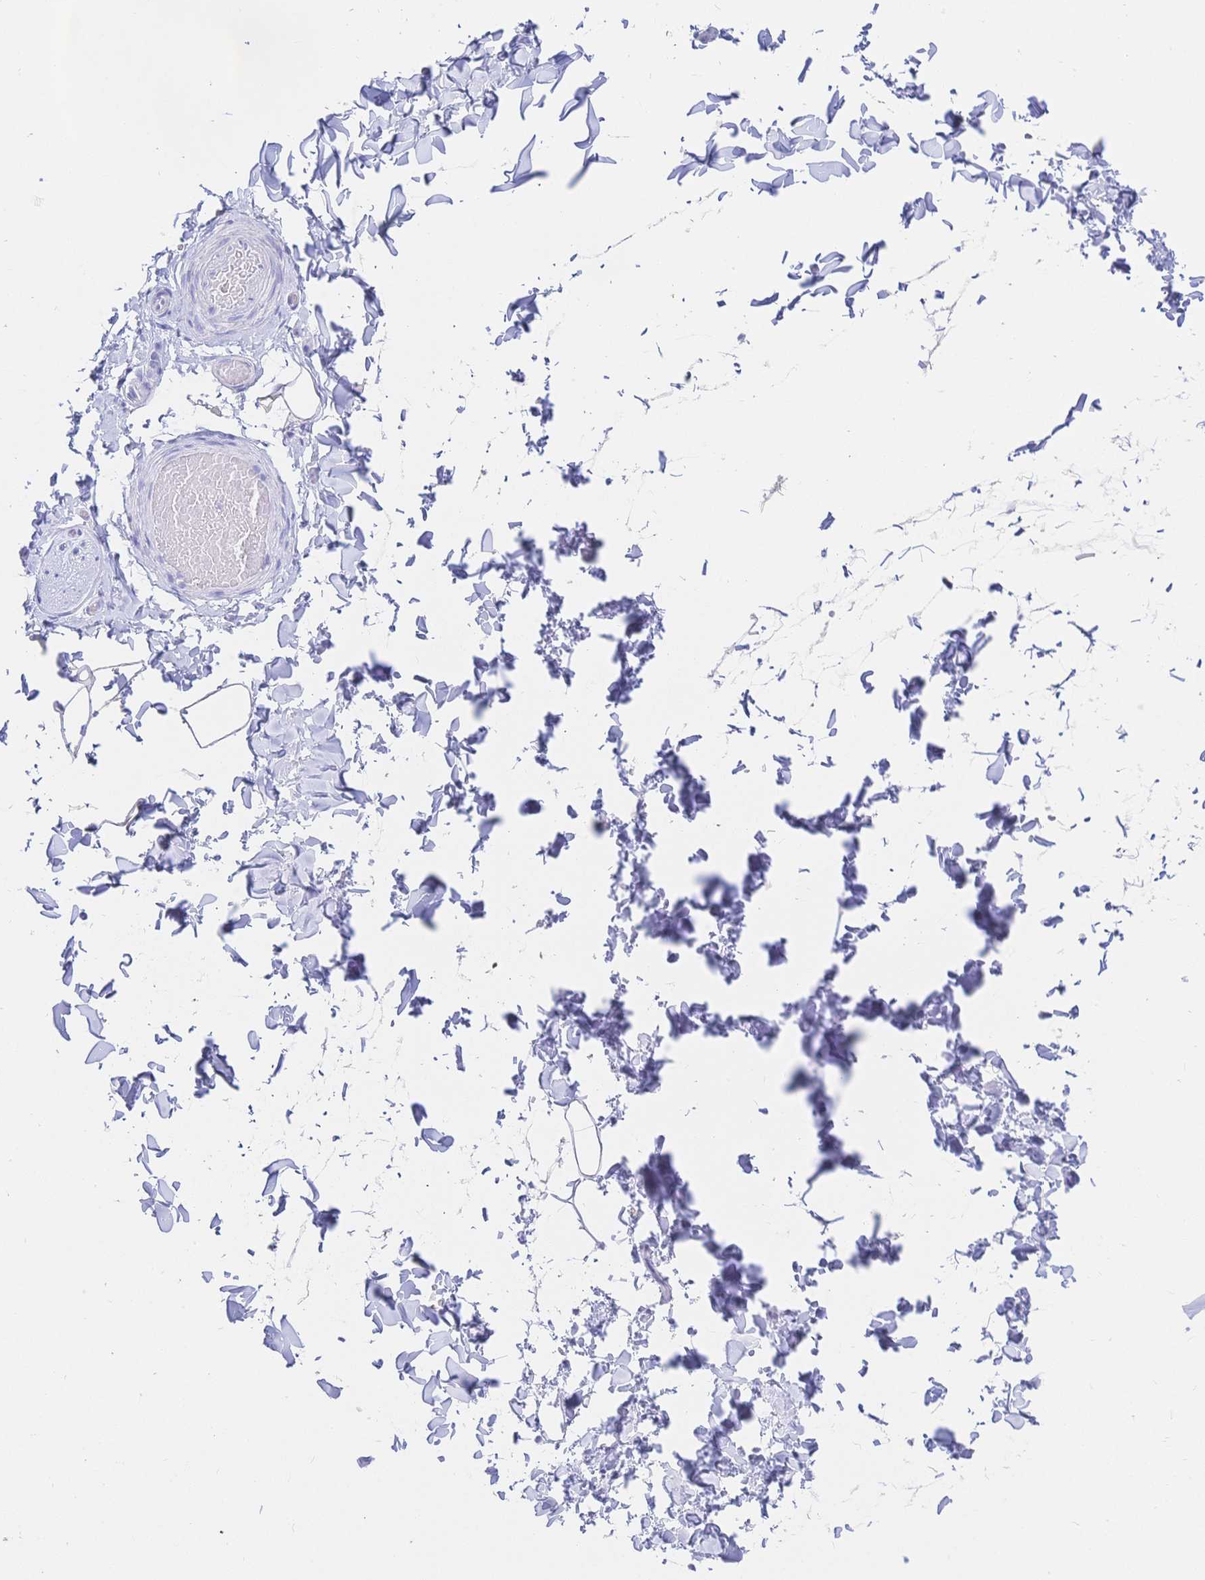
{"staining": {"intensity": "negative", "quantity": "none", "location": "none"}, "tissue": "soft tissue", "cell_type": "Fibroblasts", "image_type": "normal", "snomed": [{"axis": "morphology", "description": "Normal tissue, NOS"}, {"axis": "topography", "description": "Soft tissue"}, {"axis": "topography", "description": "Adipose tissue"}, {"axis": "topography", "description": "Vascular tissue"}, {"axis": "topography", "description": "Peripheral nerve tissue"}], "caption": "This is an immunohistochemistry histopathology image of normal soft tissue. There is no positivity in fibroblasts.", "gene": "RRM1", "patient": {"sex": "male", "age": 29}}